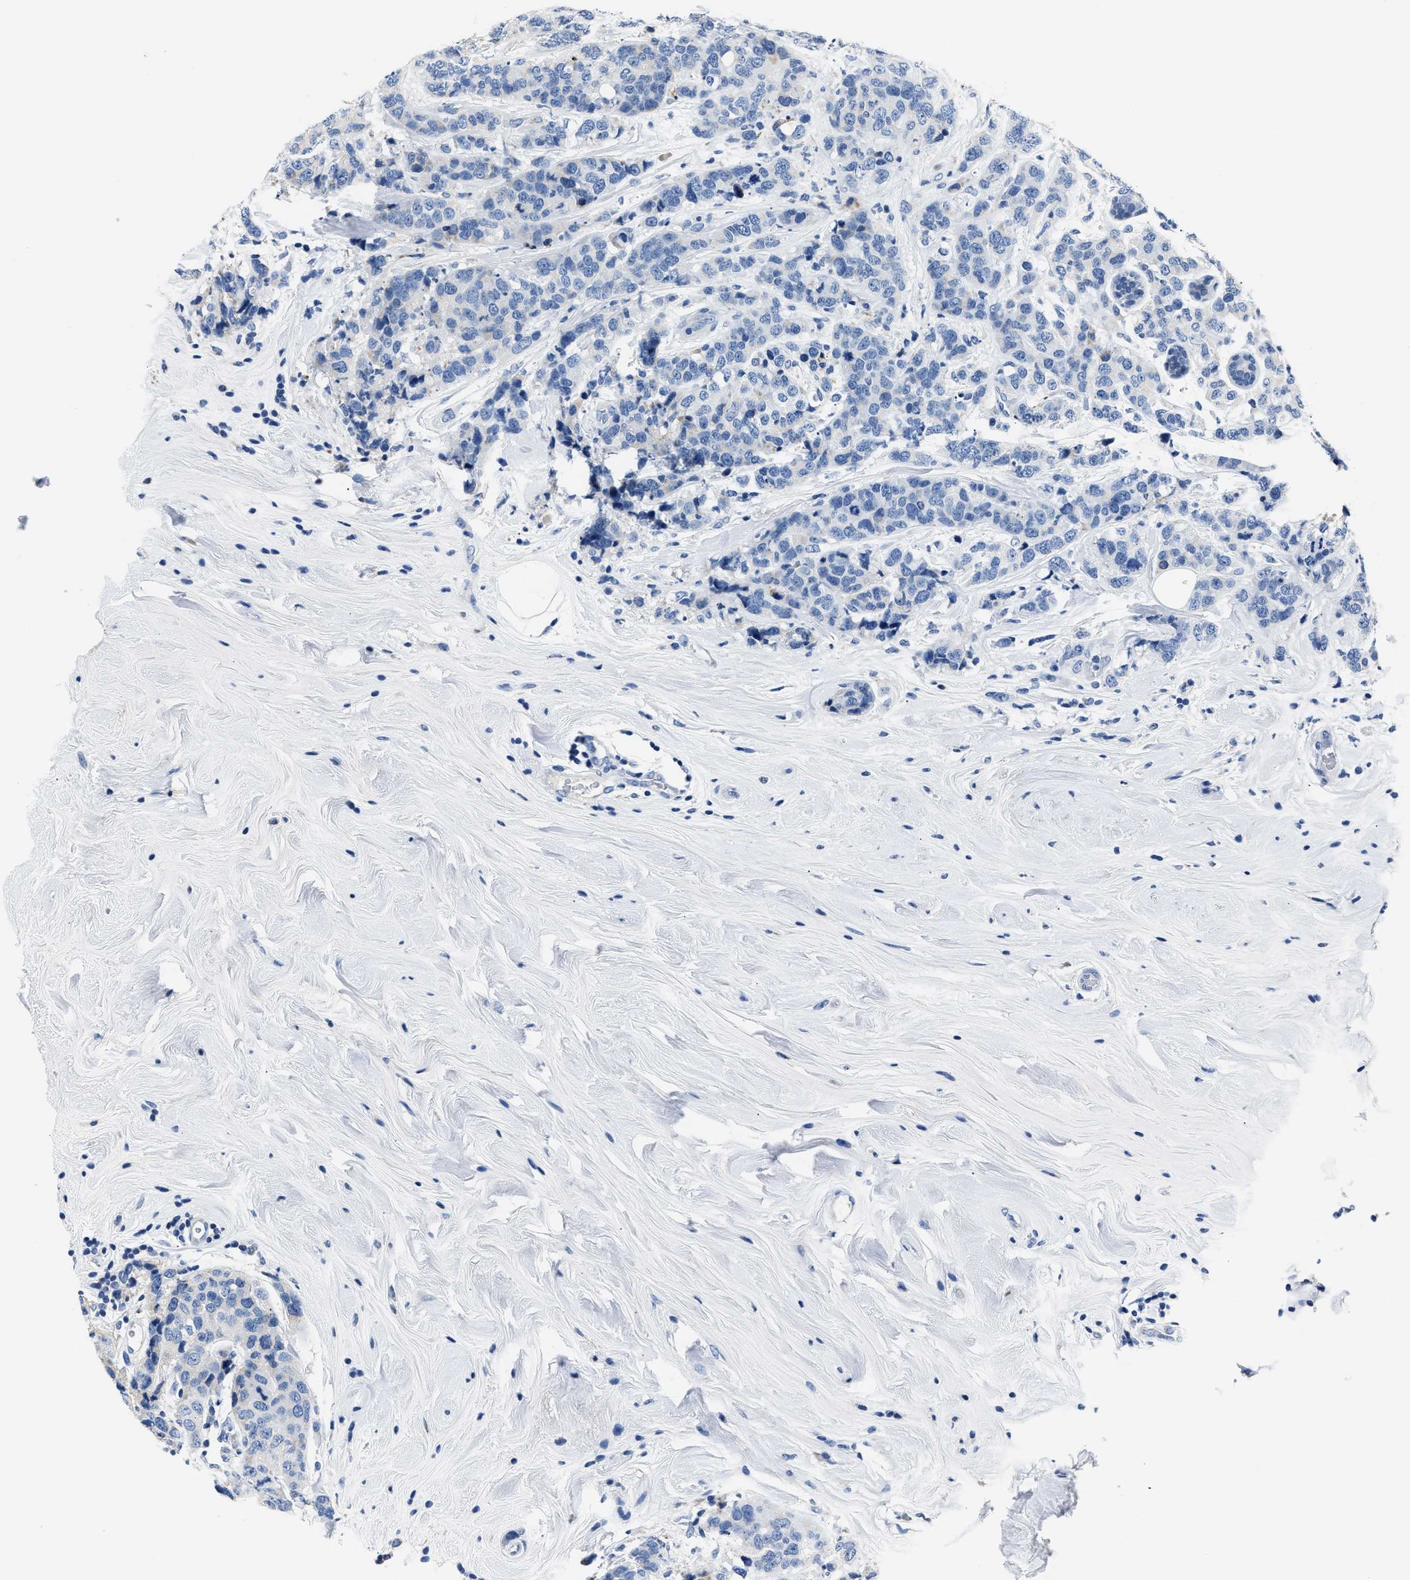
{"staining": {"intensity": "negative", "quantity": "none", "location": "none"}, "tissue": "breast cancer", "cell_type": "Tumor cells", "image_type": "cancer", "snomed": [{"axis": "morphology", "description": "Lobular carcinoma"}, {"axis": "topography", "description": "Breast"}], "caption": "Immunohistochemistry histopathology image of human breast lobular carcinoma stained for a protein (brown), which reveals no expression in tumor cells. Nuclei are stained in blue.", "gene": "DNAJC24", "patient": {"sex": "female", "age": 59}}